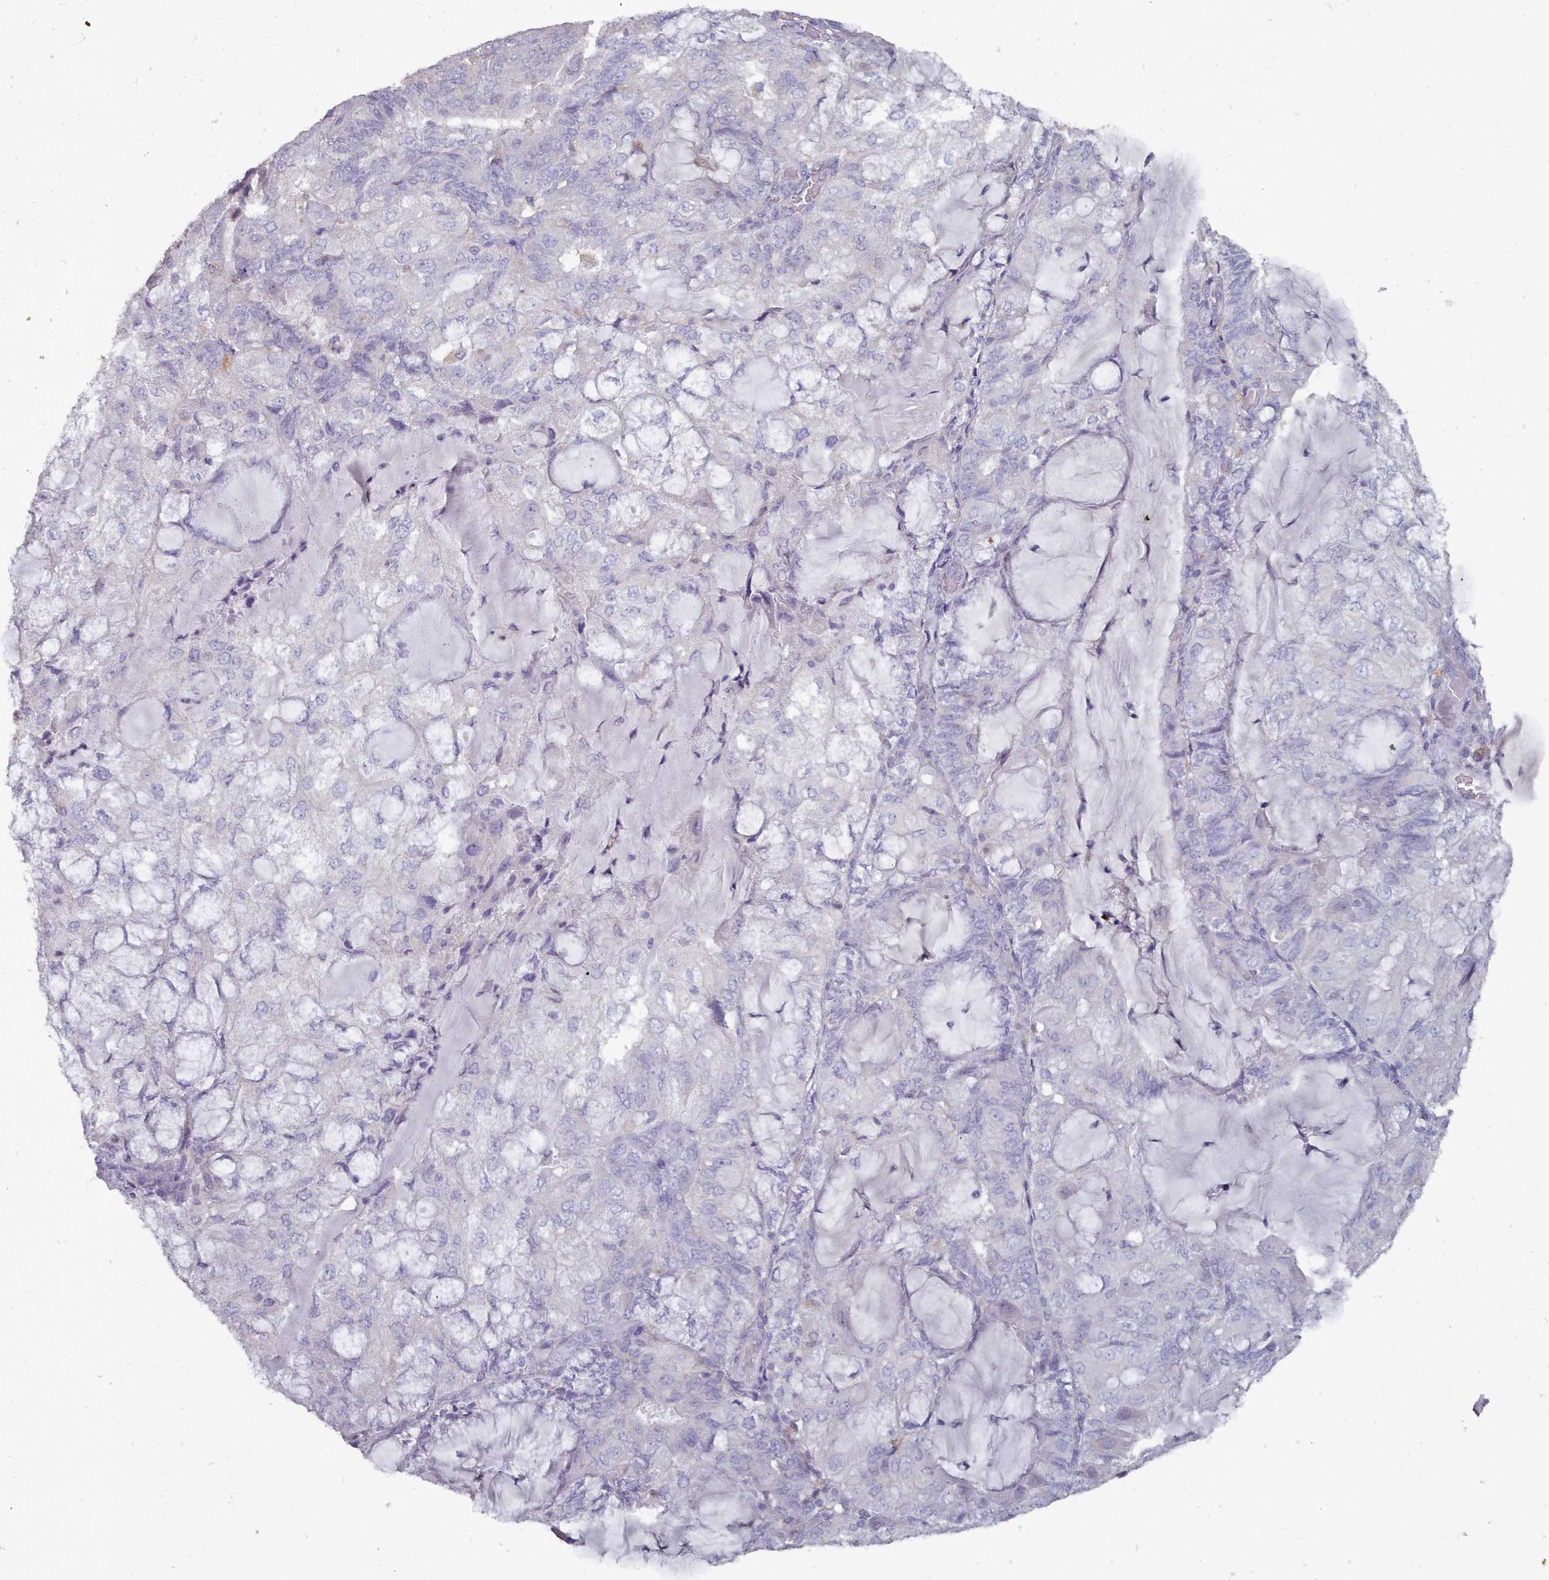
{"staining": {"intensity": "negative", "quantity": "none", "location": "none"}, "tissue": "endometrial cancer", "cell_type": "Tumor cells", "image_type": "cancer", "snomed": [{"axis": "morphology", "description": "Adenocarcinoma, NOS"}, {"axis": "topography", "description": "Endometrium"}], "caption": "Immunohistochemistry (IHC) histopathology image of human endometrial adenocarcinoma stained for a protein (brown), which reveals no positivity in tumor cells.", "gene": "OTULINL", "patient": {"sex": "female", "age": 81}}